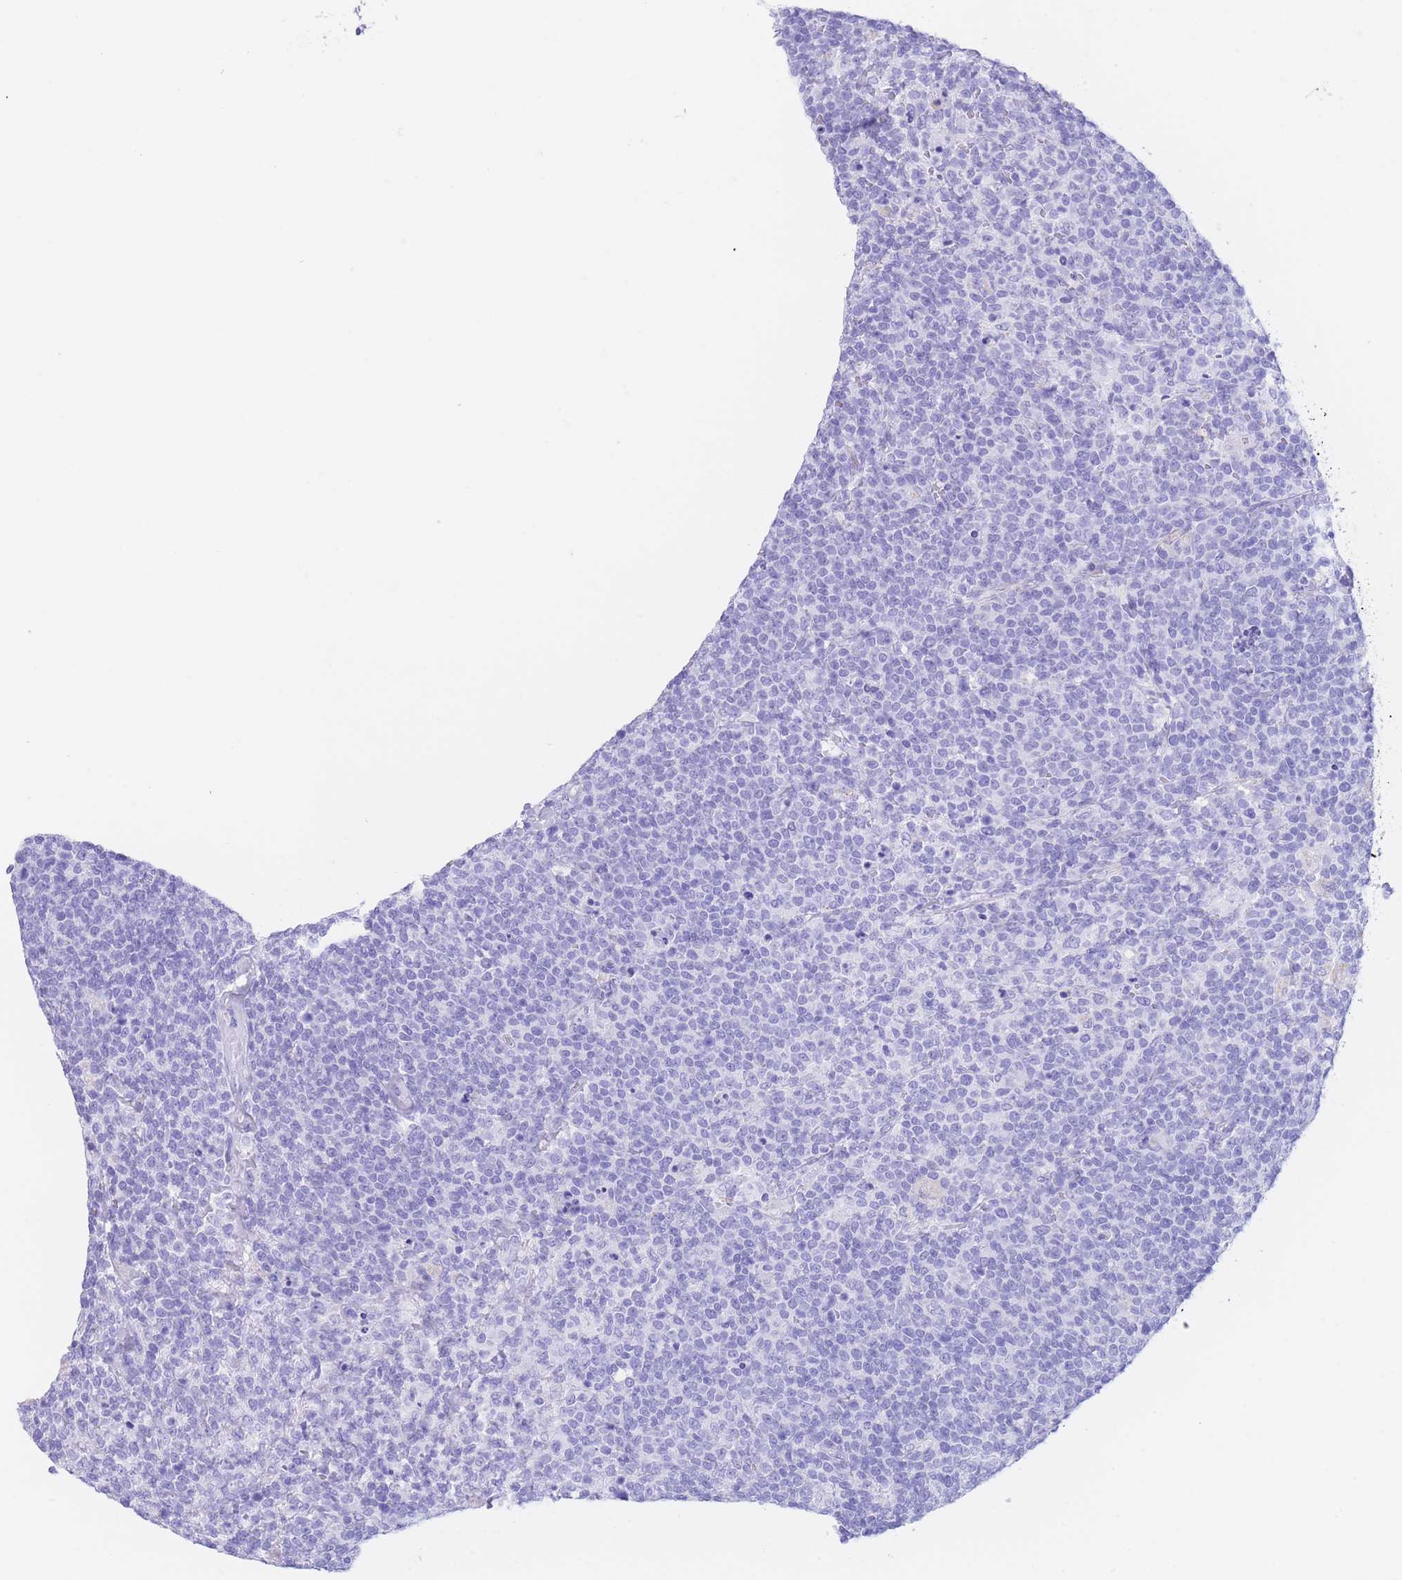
{"staining": {"intensity": "negative", "quantity": "none", "location": "none"}, "tissue": "lymphoma", "cell_type": "Tumor cells", "image_type": "cancer", "snomed": [{"axis": "morphology", "description": "Malignant lymphoma, non-Hodgkin's type, High grade"}, {"axis": "topography", "description": "Lymph node"}], "caption": "High power microscopy micrograph of an immunohistochemistry (IHC) image of high-grade malignant lymphoma, non-Hodgkin's type, revealing no significant expression in tumor cells.", "gene": "SLCO1B3", "patient": {"sex": "male", "age": 61}}